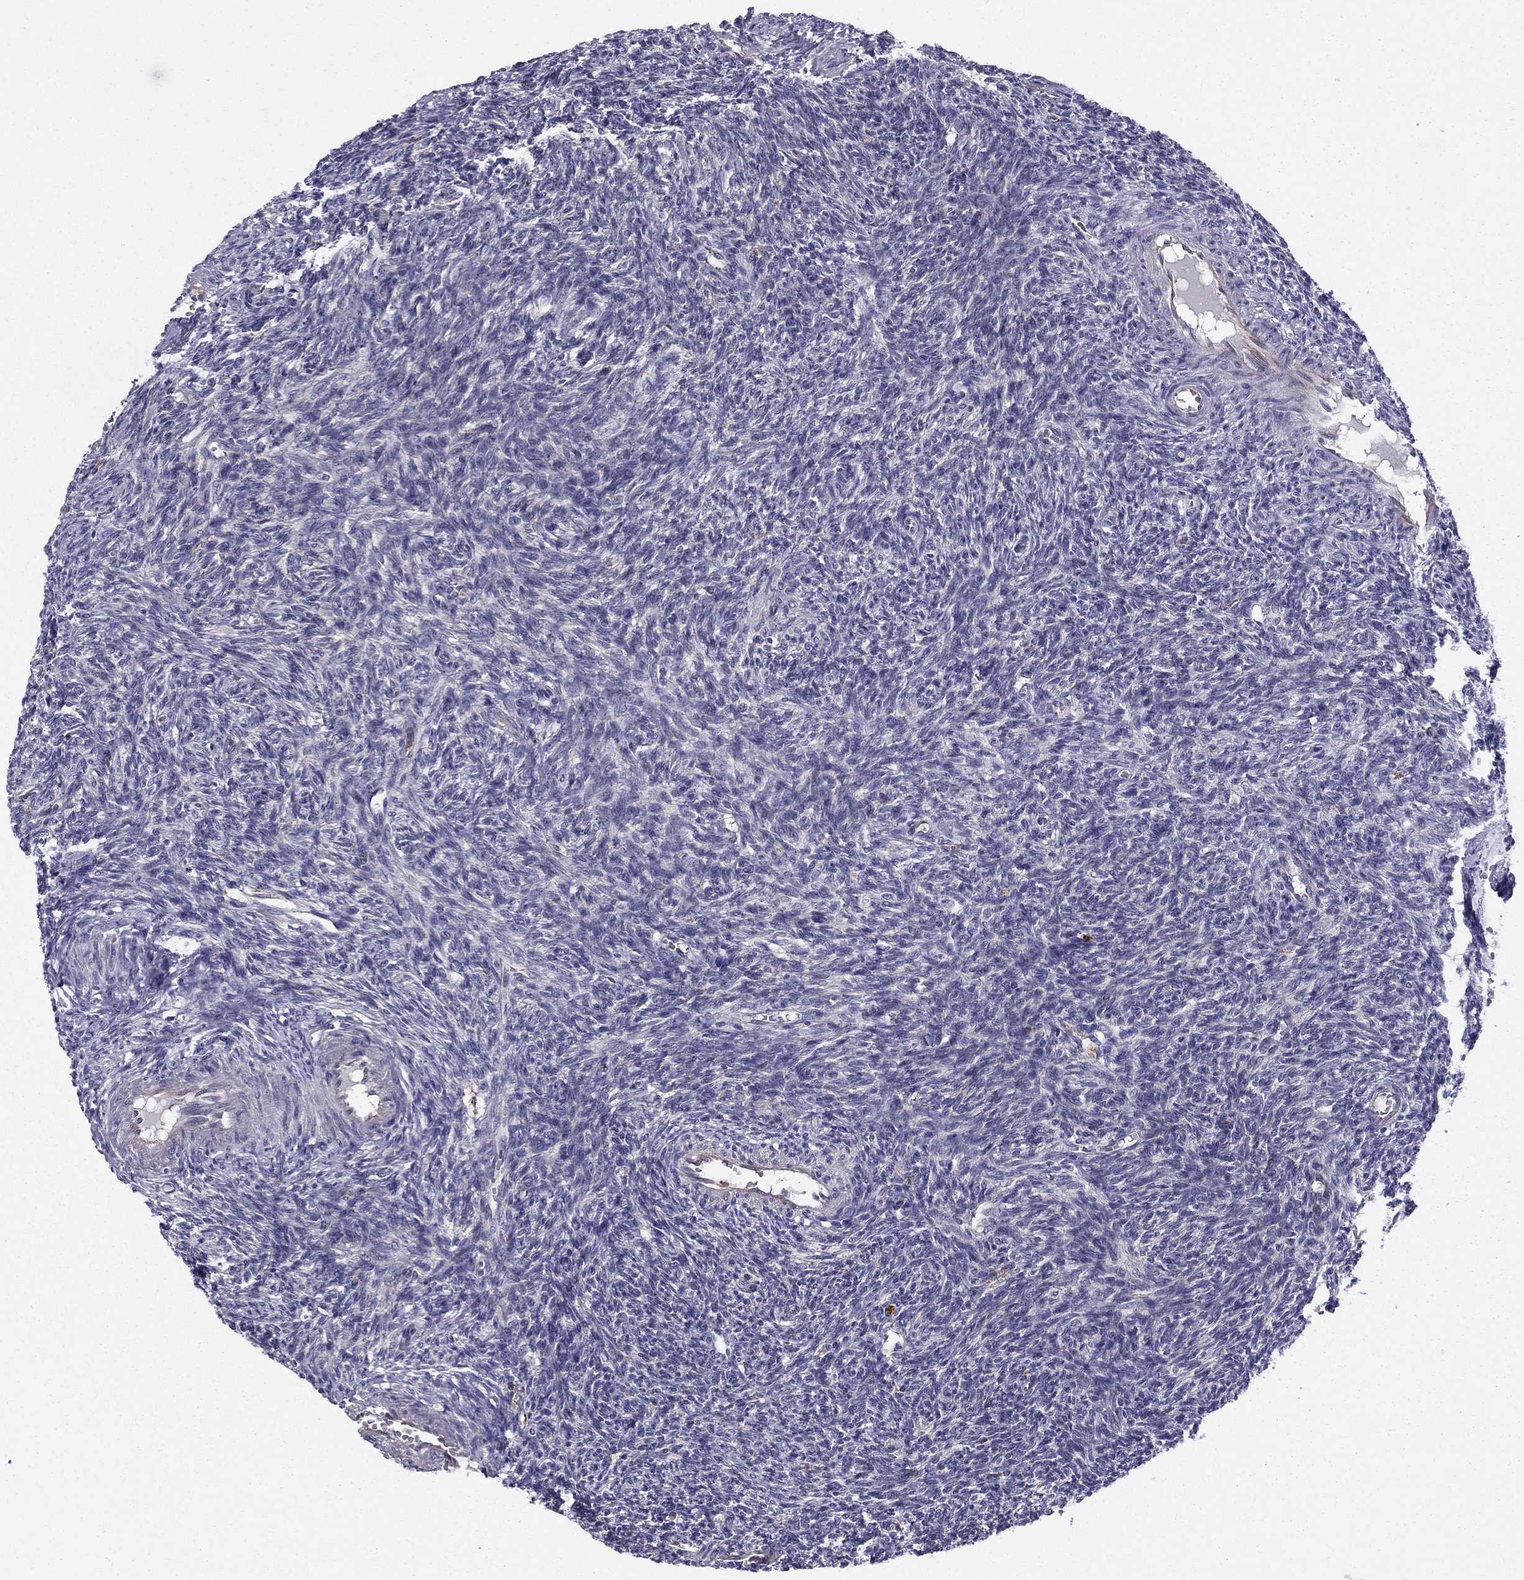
{"staining": {"intensity": "negative", "quantity": "none", "location": "none"}, "tissue": "ovary", "cell_type": "Ovarian stroma cells", "image_type": "normal", "snomed": [{"axis": "morphology", "description": "Normal tissue, NOS"}, {"axis": "topography", "description": "Ovary"}], "caption": "Immunohistochemistry (IHC) histopathology image of normal human ovary stained for a protein (brown), which exhibits no positivity in ovarian stroma cells.", "gene": "ALG6", "patient": {"sex": "female", "age": 27}}